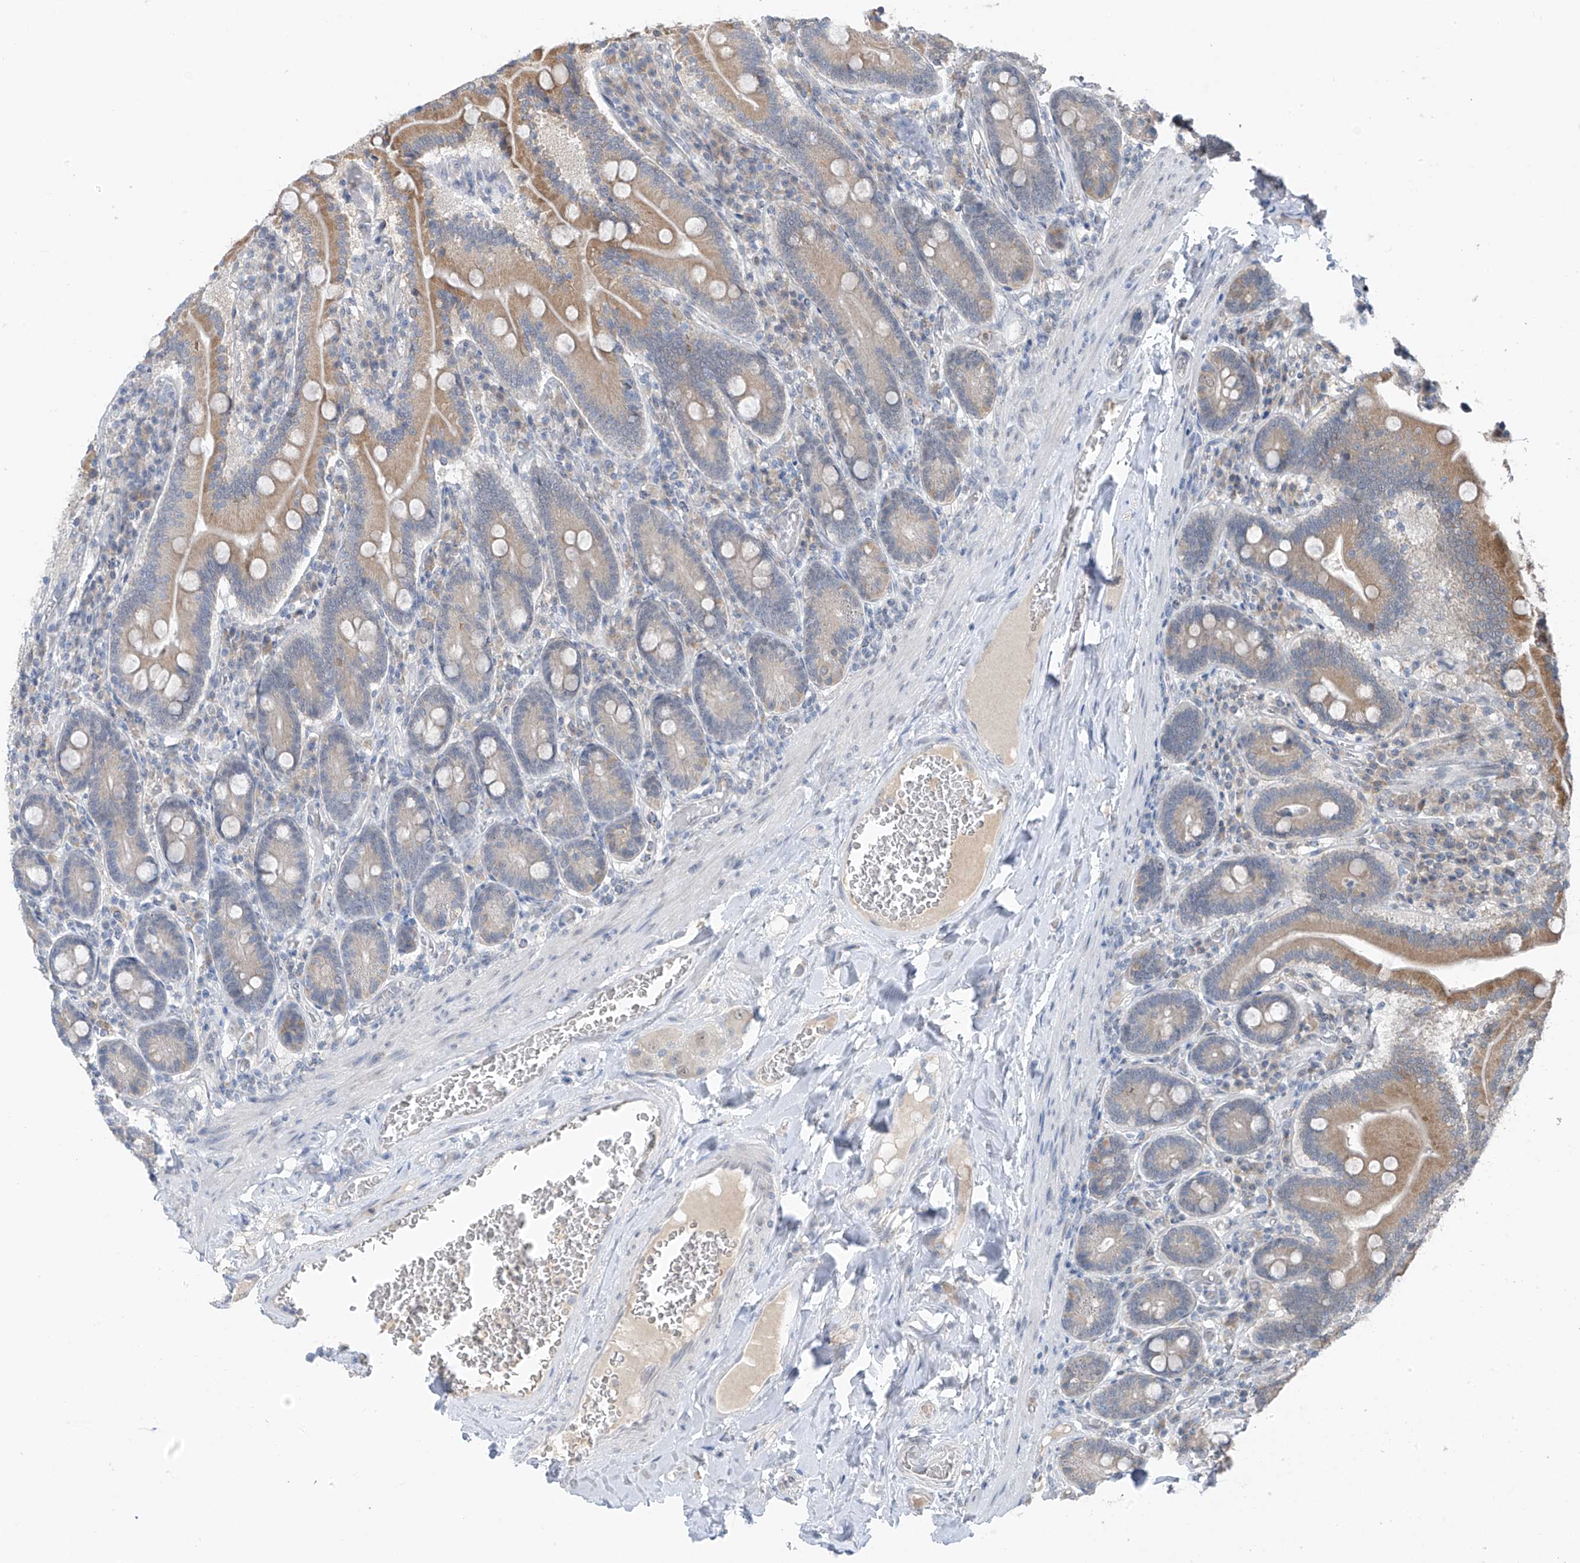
{"staining": {"intensity": "moderate", "quantity": "25%-75%", "location": "cytoplasmic/membranous"}, "tissue": "duodenum", "cell_type": "Glandular cells", "image_type": "normal", "snomed": [{"axis": "morphology", "description": "Normal tissue, NOS"}, {"axis": "topography", "description": "Duodenum"}], "caption": "Glandular cells reveal medium levels of moderate cytoplasmic/membranous staining in approximately 25%-75% of cells in unremarkable duodenum.", "gene": "CYP4V2", "patient": {"sex": "female", "age": 62}}